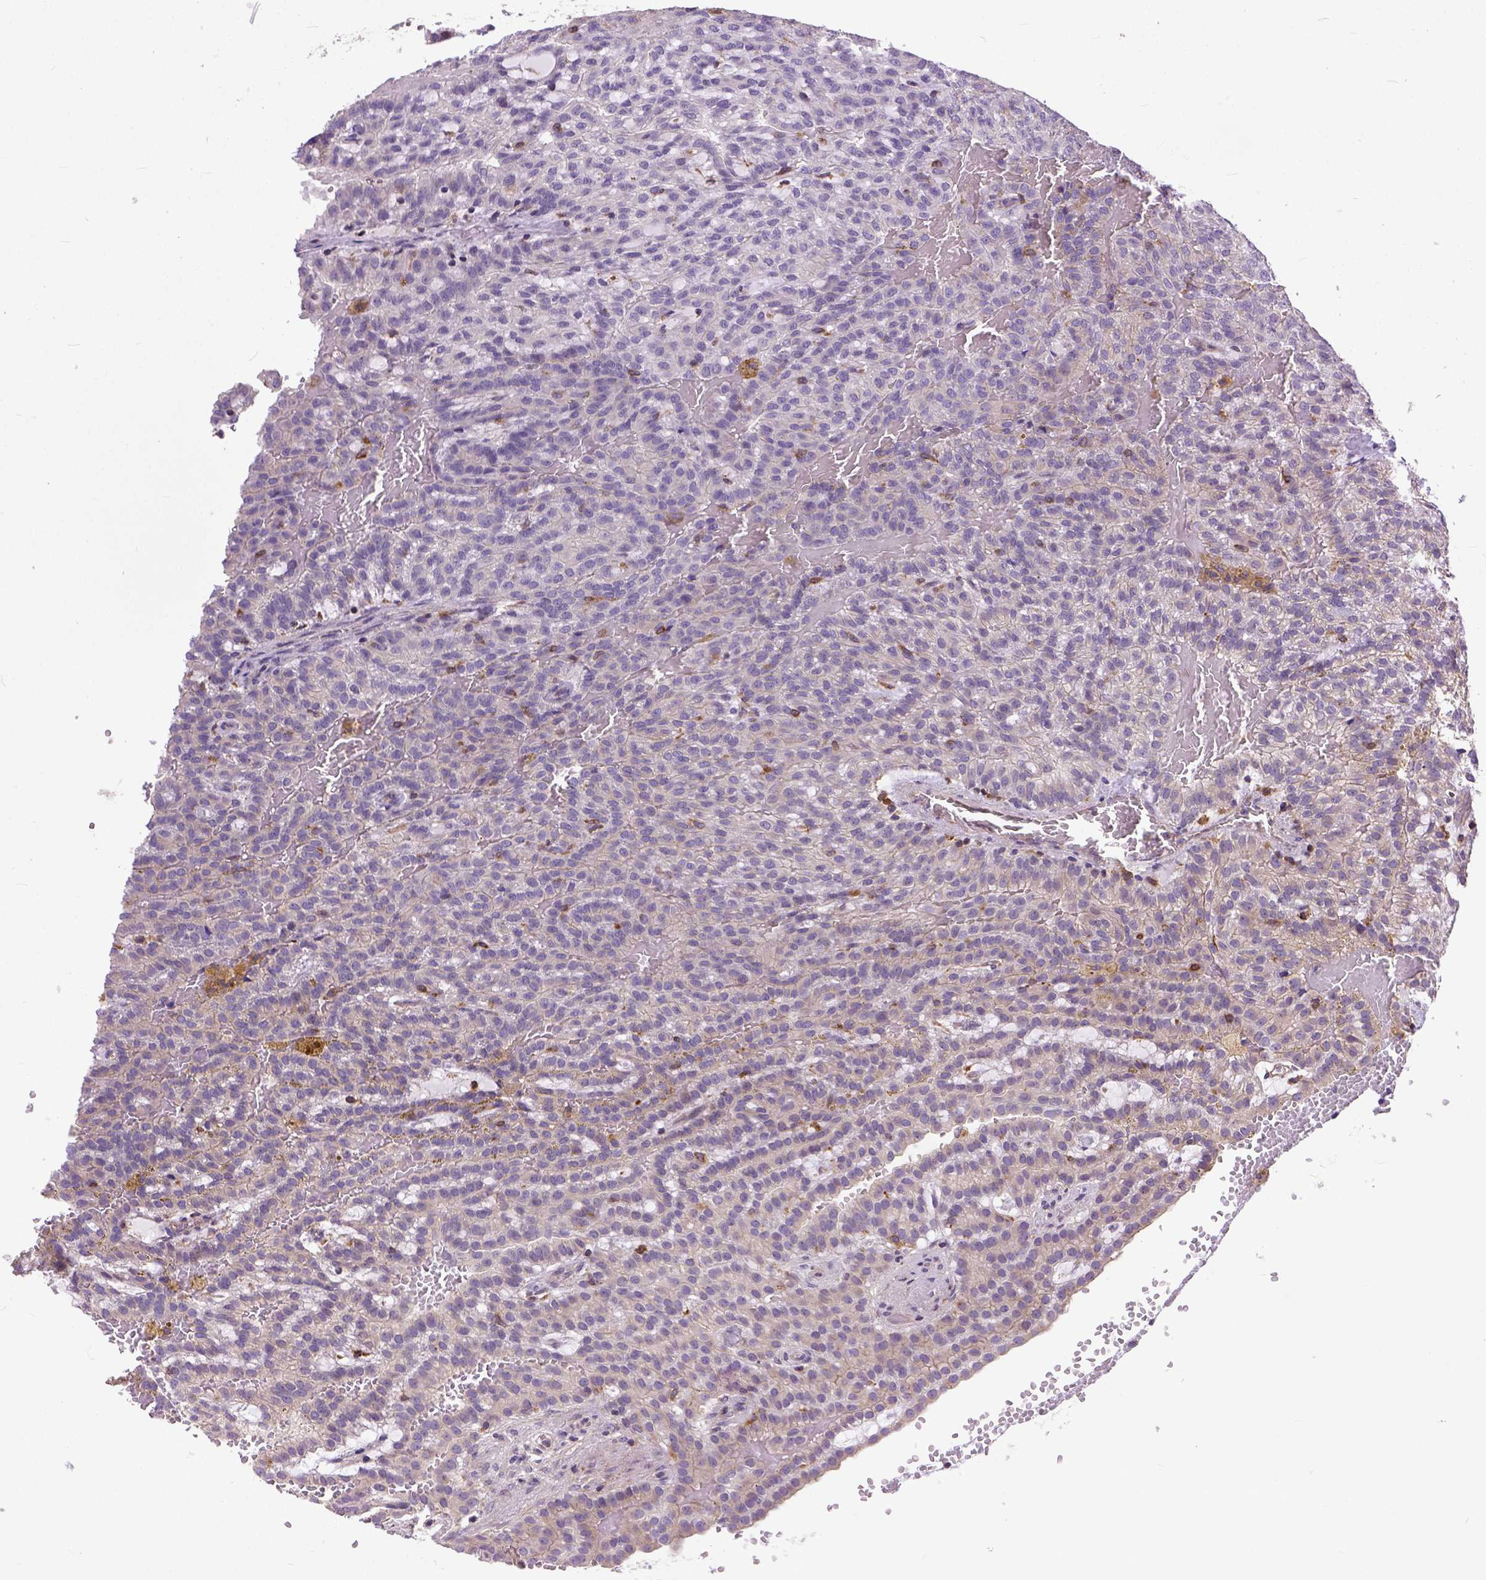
{"staining": {"intensity": "weak", "quantity": "<25%", "location": "cytoplasmic/membranous"}, "tissue": "renal cancer", "cell_type": "Tumor cells", "image_type": "cancer", "snomed": [{"axis": "morphology", "description": "Adenocarcinoma, NOS"}, {"axis": "topography", "description": "Kidney"}], "caption": "Tumor cells show no significant positivity in renal cancer (adenocarcinoma).", "gene": "BANF2", "patient": {"sex": "male", "age": 63}}